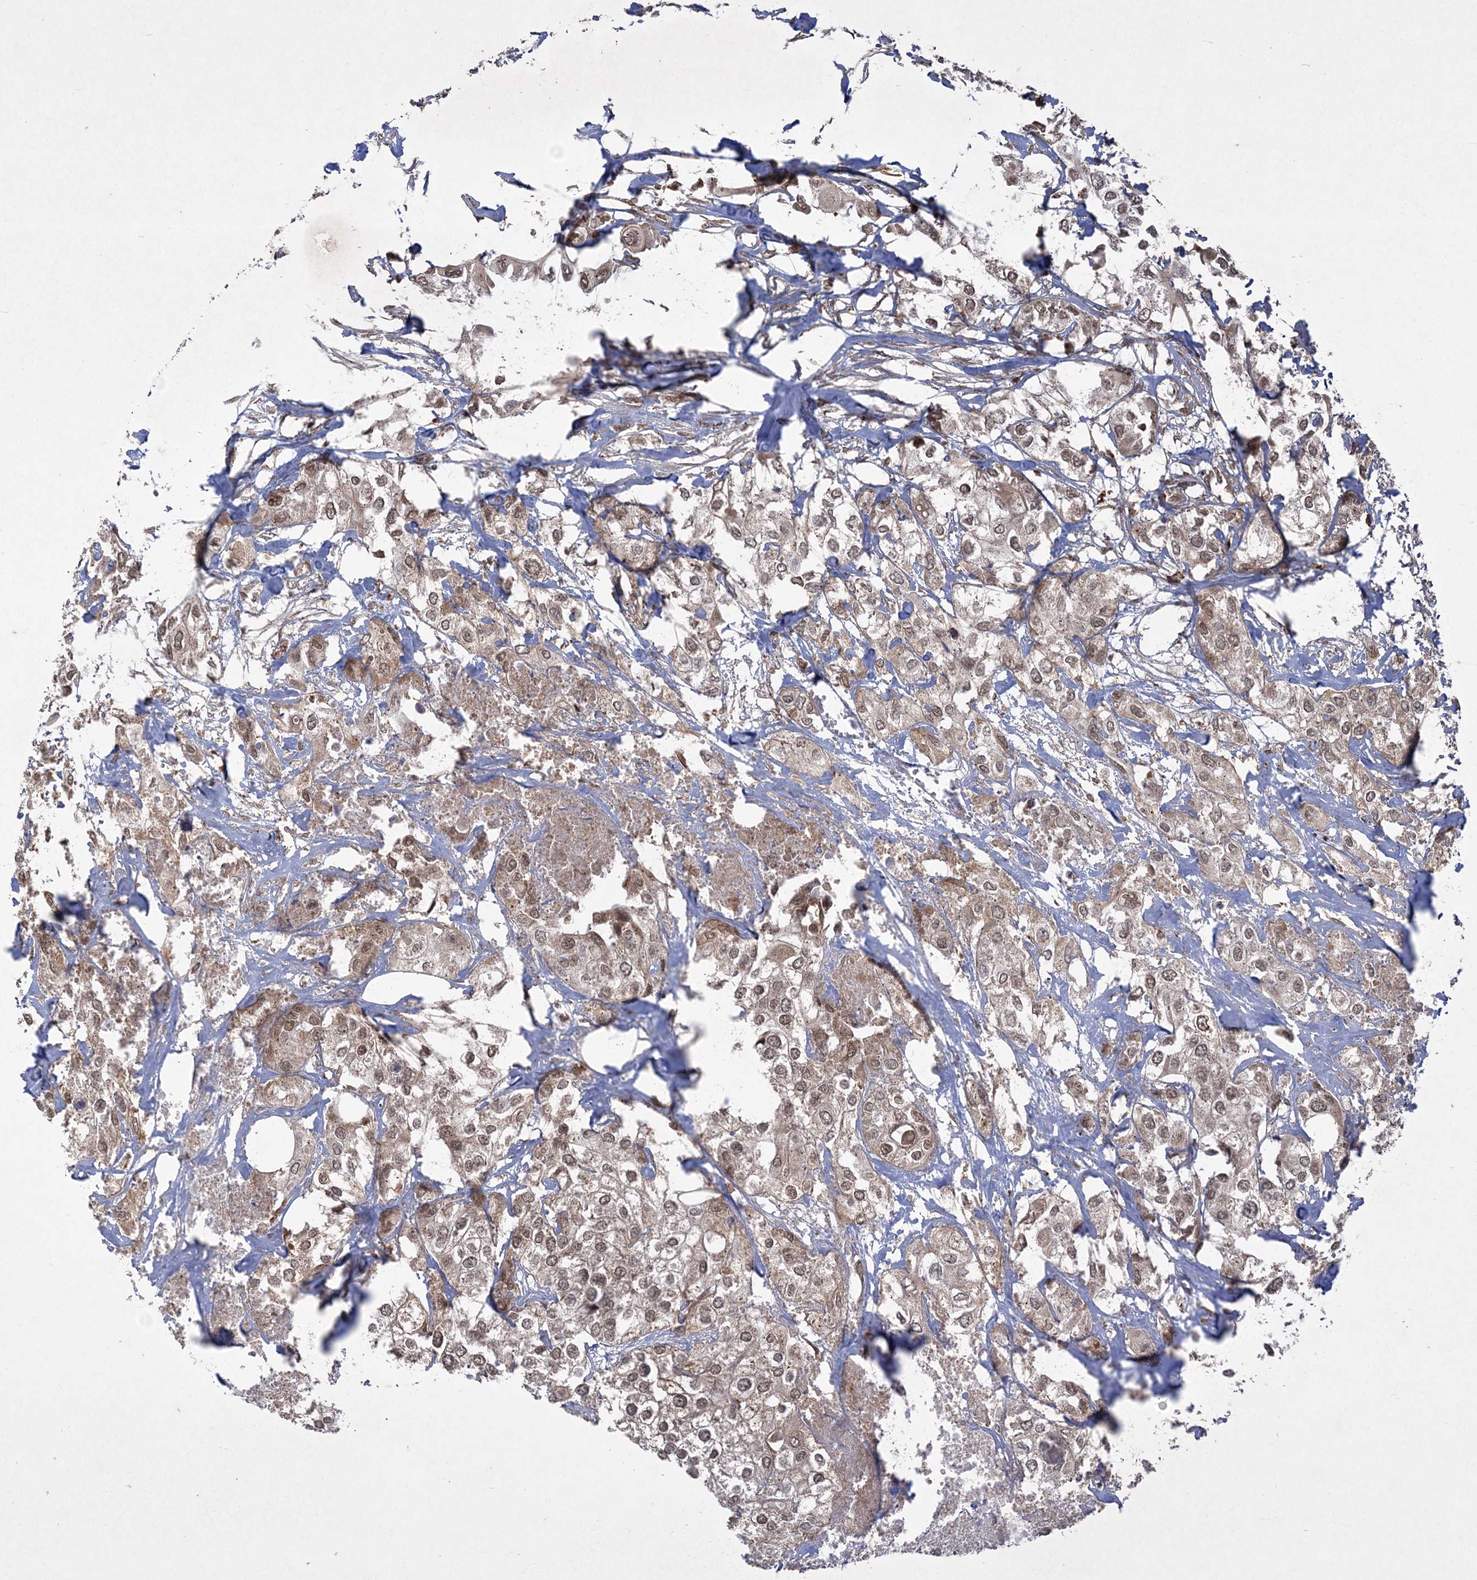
{"staining": {"intensity": "weak", "quantity": ">75%", "location": "cytoplasmic/membranous,nuclear"}, "tissue": "urothelial cancer", "cell_type": "Tumor cells", "image_type": "cancer", "snomed": [{"axis": "morphology", "description": "Urothelial carcinoma, High grade"}, {"axis": "topography", "description": "Urinary bladder"}], "caption": "Immunohistochemical staining of human urothelial carcinoma (high-grade) displays low levels of weak cytoplasmic/membranous and nuclear expression in about >75% of tumor cells.", "gene": "RRAS", "patient": {"sex": "male", "age": 64}}